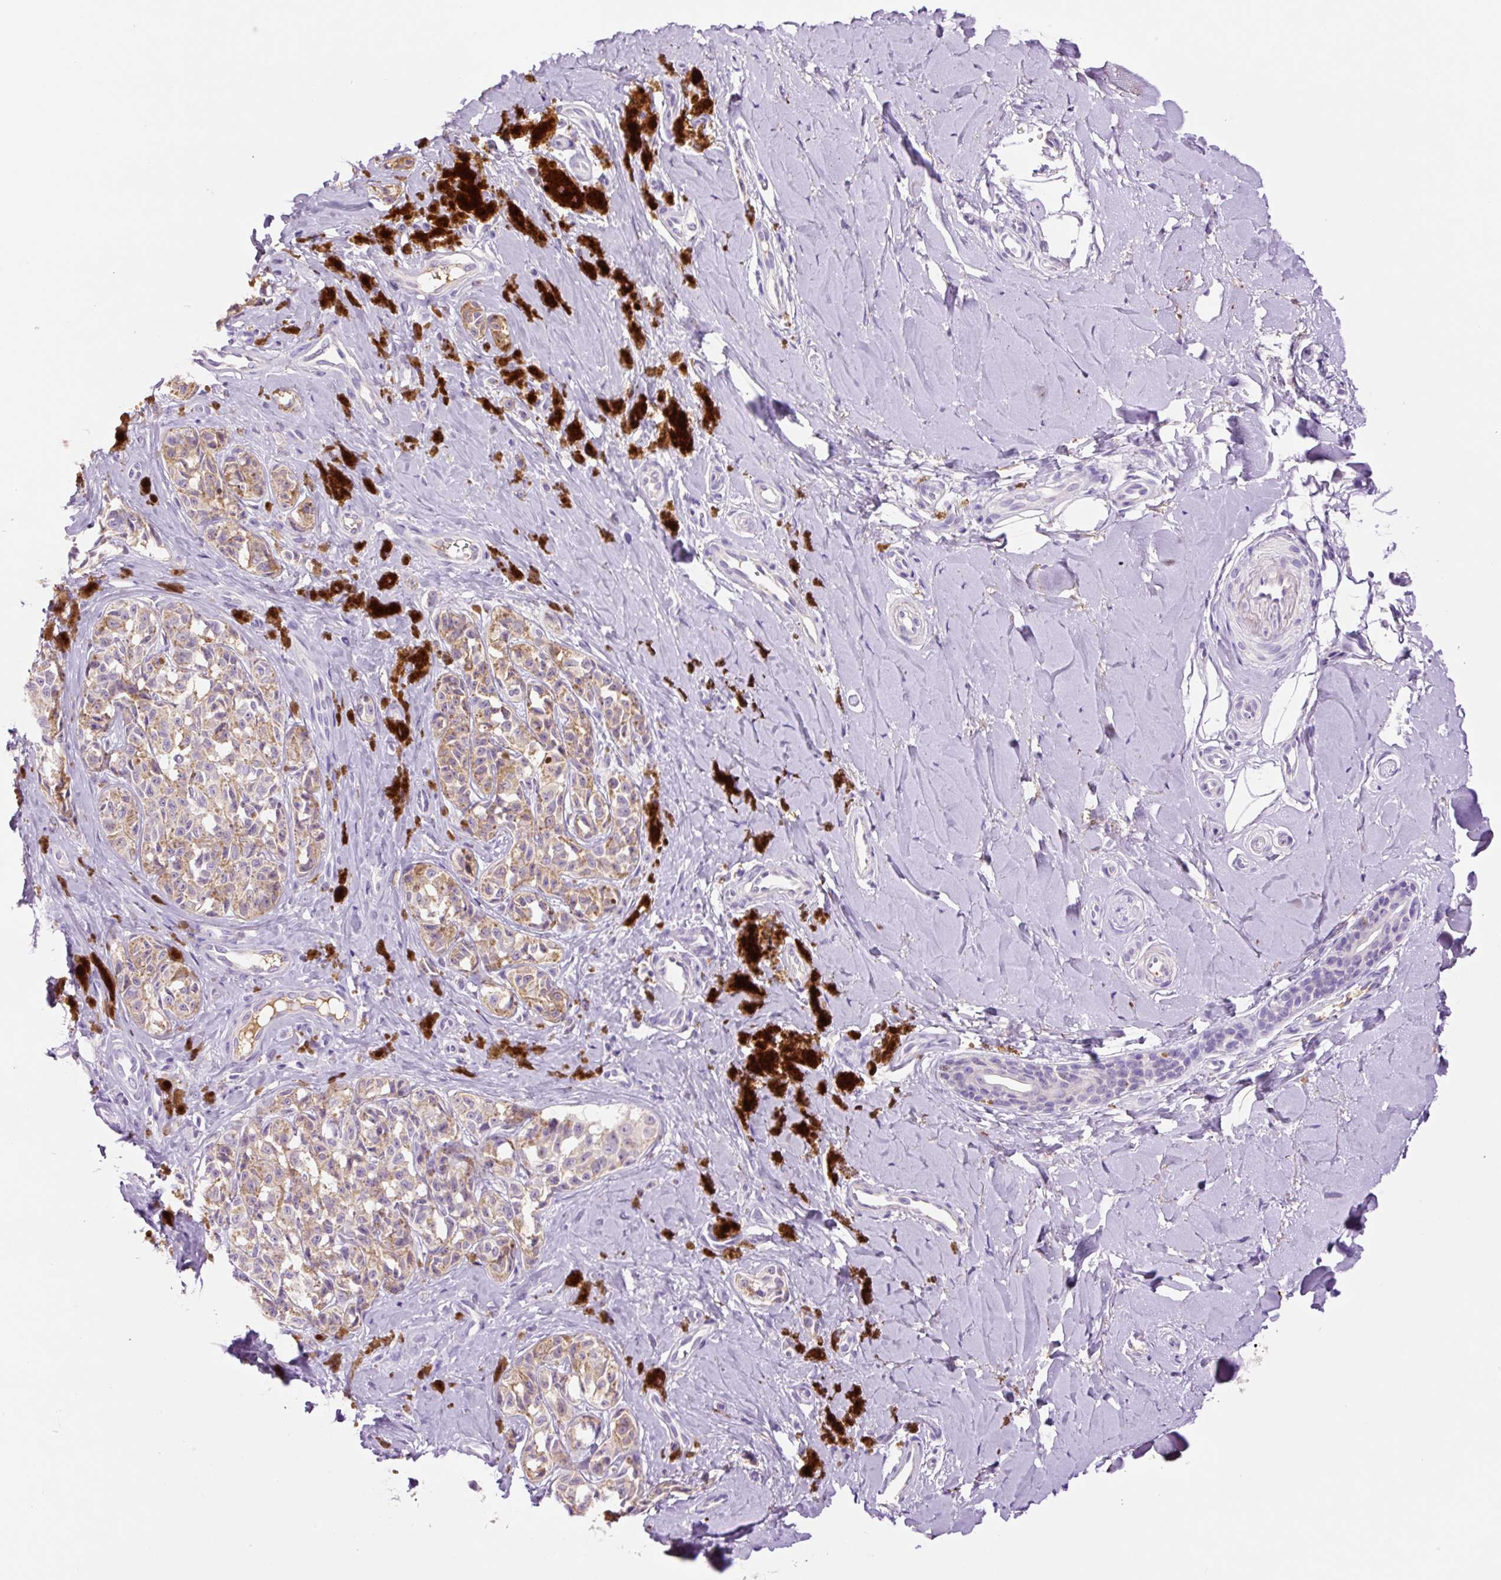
{"staining": {"intensity": "weak", "quantity": "25%-75%", "location": "cytoplasmic/membranous"}, "tissue": "melanoma", "cell_type": "Tumor cells", "image_type": "cancer", "snomed": [{"axis": "morphology", "description": "Malignant melanoma, NOS"}, {"axis": "topography", "description": "Skin"}], "caption": "Immunohistochemistry (IHC) (DAB (3,3'-diaminobenzidine)) staining of melanoma shows weak cytoplasmic/membranous protein expression in about 25%-75% of tumor cells.", "gene": "DPPA4", "patient": {"sex": "female", "age": 65}}